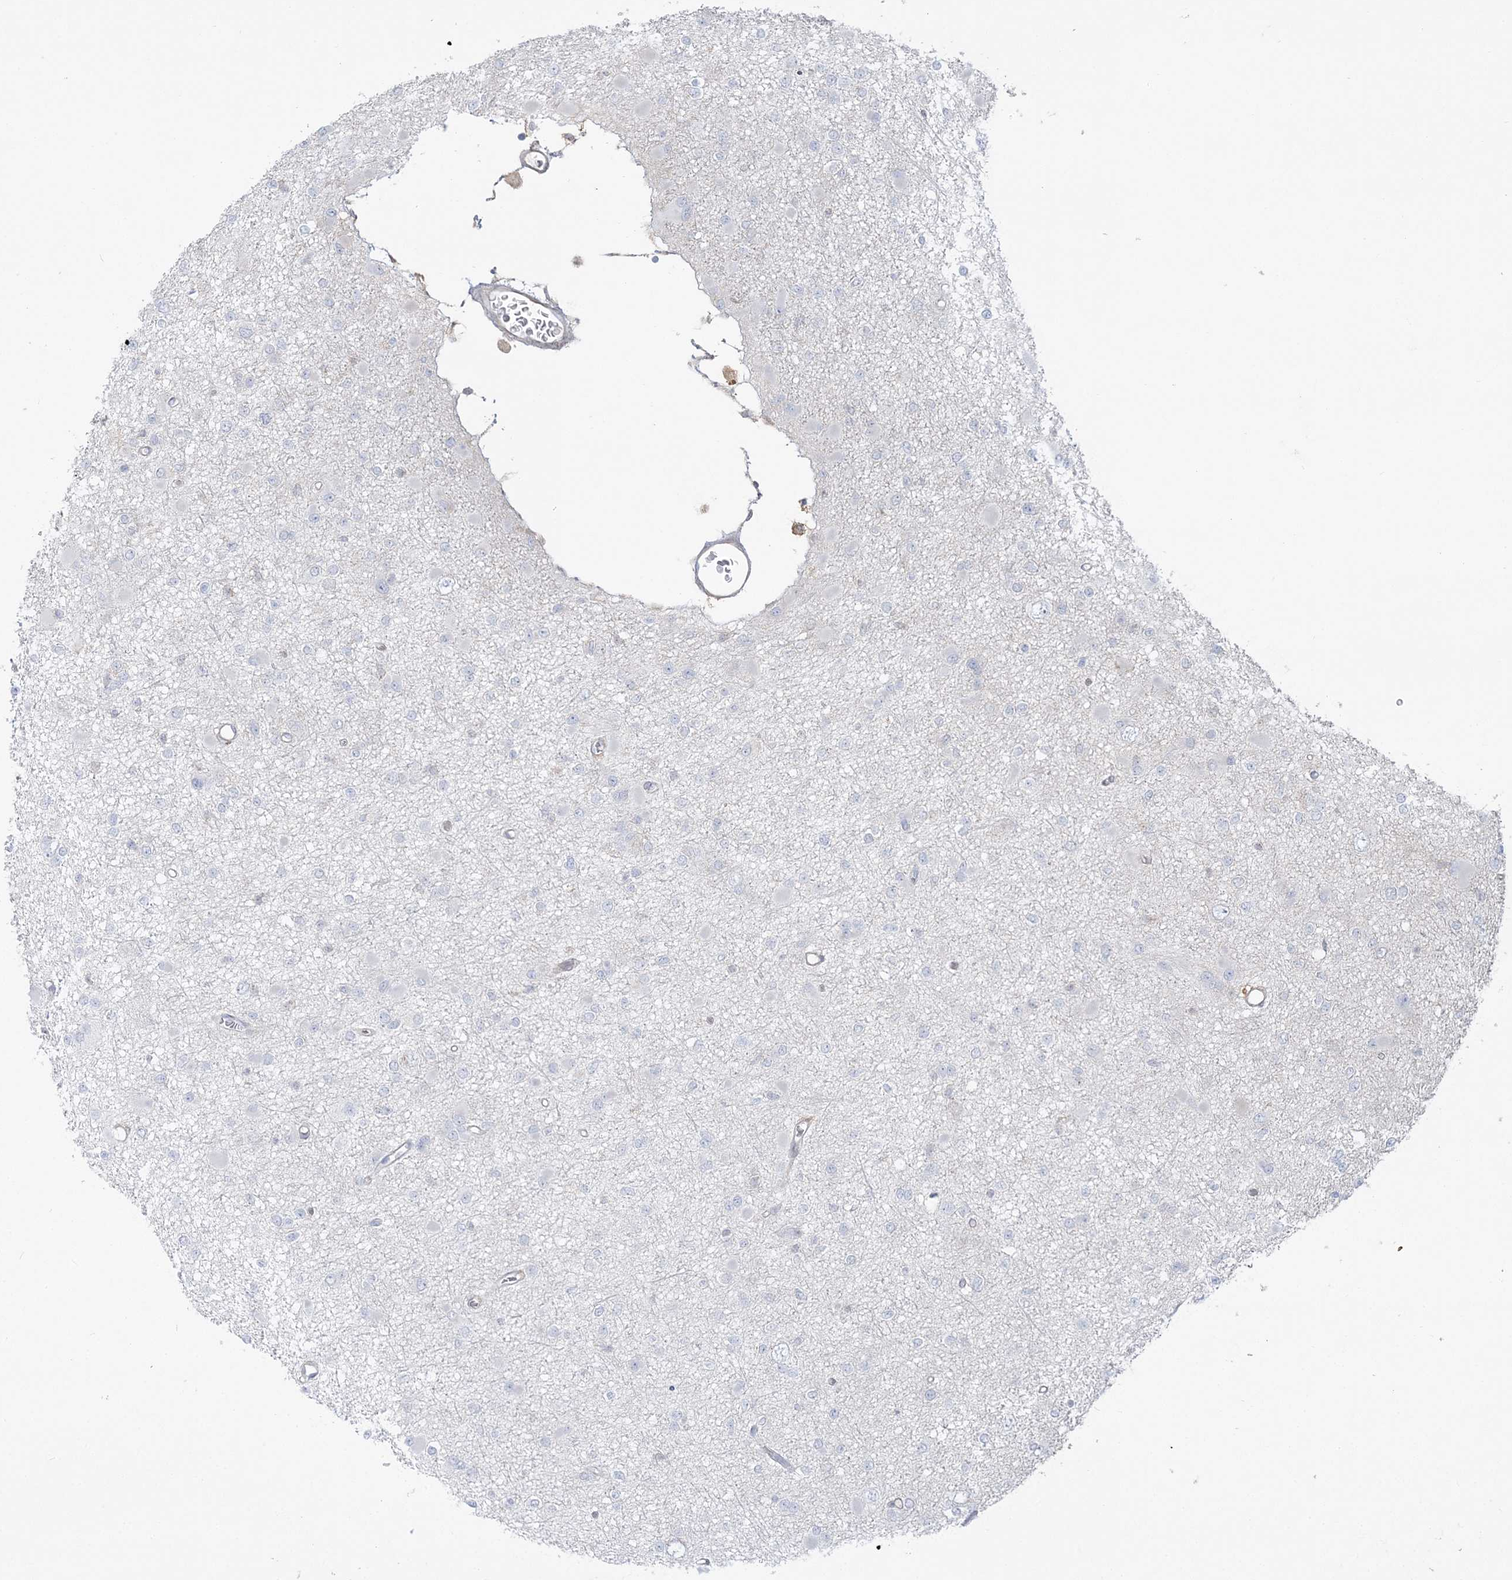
{"staining": {"intensity": "negative", "quantity": "none", "location": "none"}, "tissue": "glioma", "cell_type": "Tumor cells", "image_type": "cancer", "snomed": [{"axis": "morphology", "description": "Glioma, malignant, Low grade"}, {"axis": "topography", "description": "Brain"}], "caption": "Immunohistochemistry photomicrograph of neoplastic tissue: human glioma stained with DAB (3,3'-diaminobenzidine) demonstrates no significant protein staining in tumor cells.", "gene": "HAAO", "patient": {"sex": "female", "age": 22}}